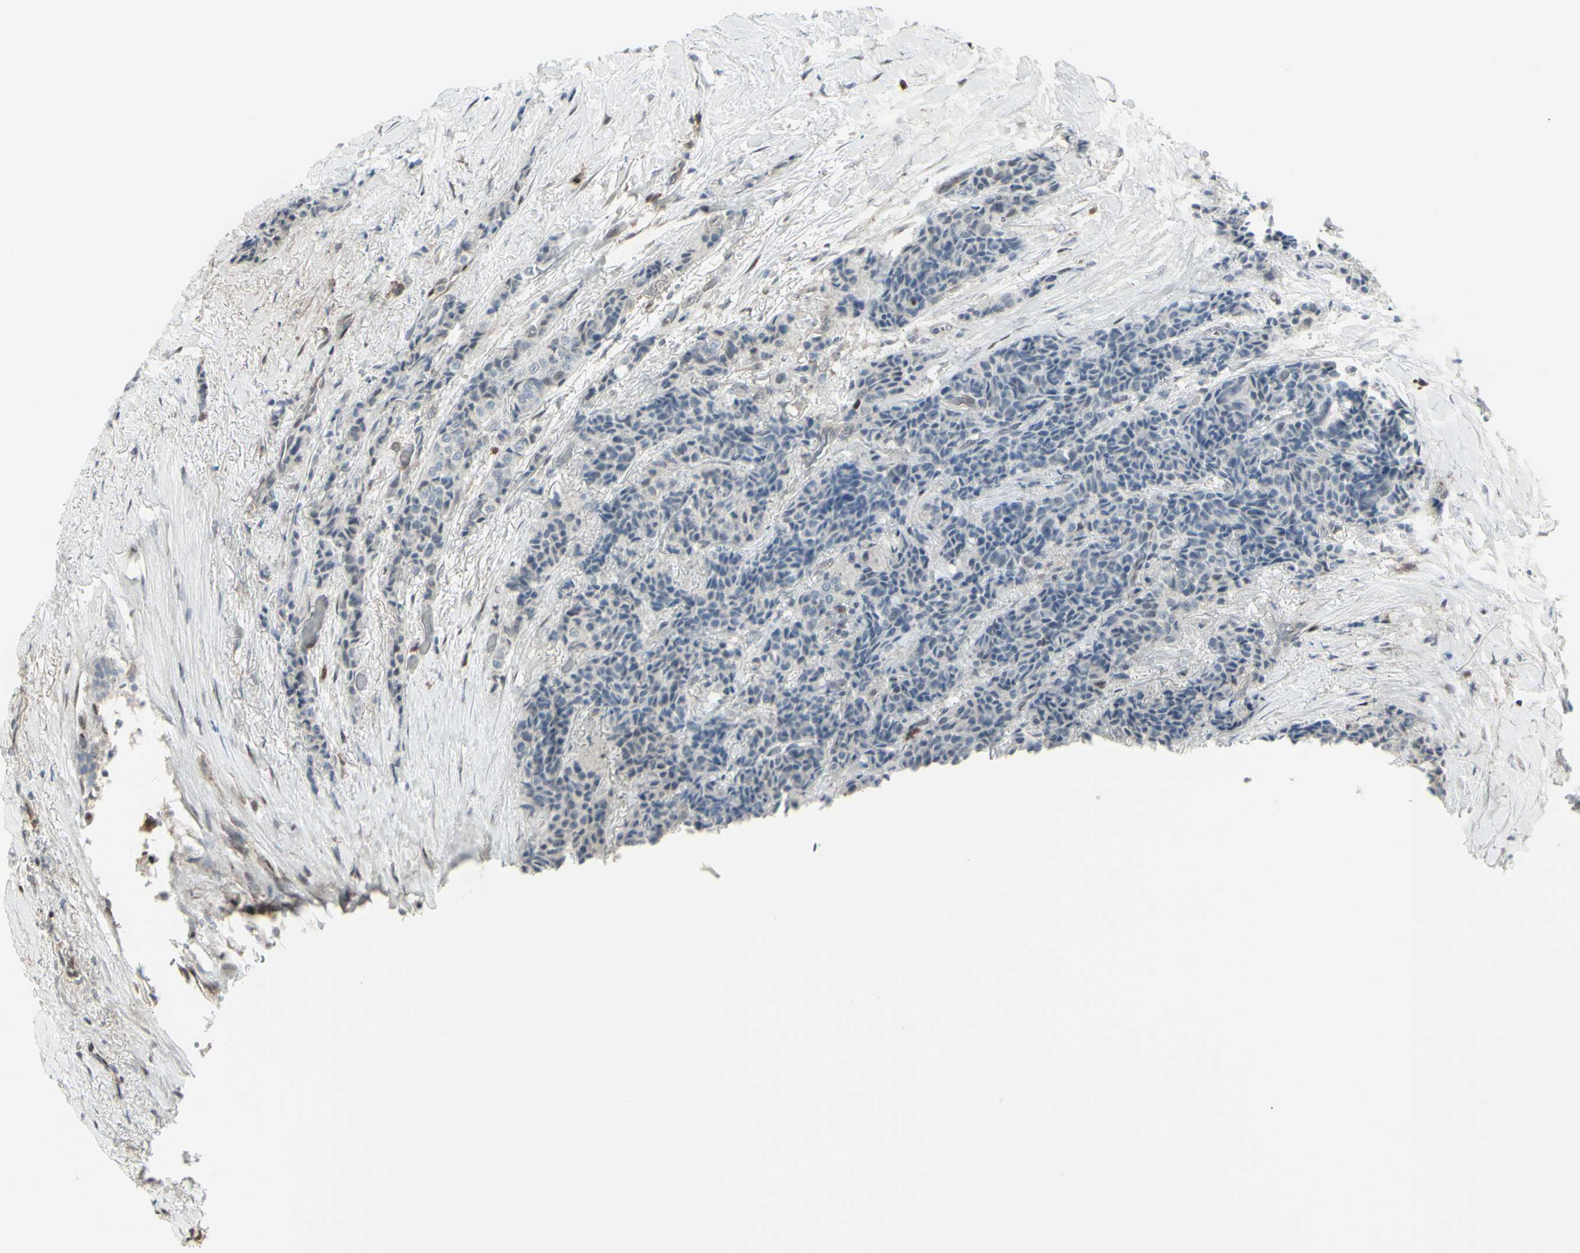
{"staining": {"intensity": "negative", "quantity": "none", "location": "none"}, "tissue": "carcinoid", "cell_type": "Tumor cells", "image_type": "cancer", "snomed": [{"axis": "morphology", "description": "Carcinoid, malignant, NOS"}, {"axis": "topography", "description": "Colon"}], "caption": "Immunohistochemistry (IHC) of human carcinoid exhibits no expression in tumor cells. (DAB (3,3'-diaminobenzidine) immunohistochemistry (IHC) with hematoxylin counter stain).", "gene": "CD33", "patient": {"sex": "female", "age": 61}}